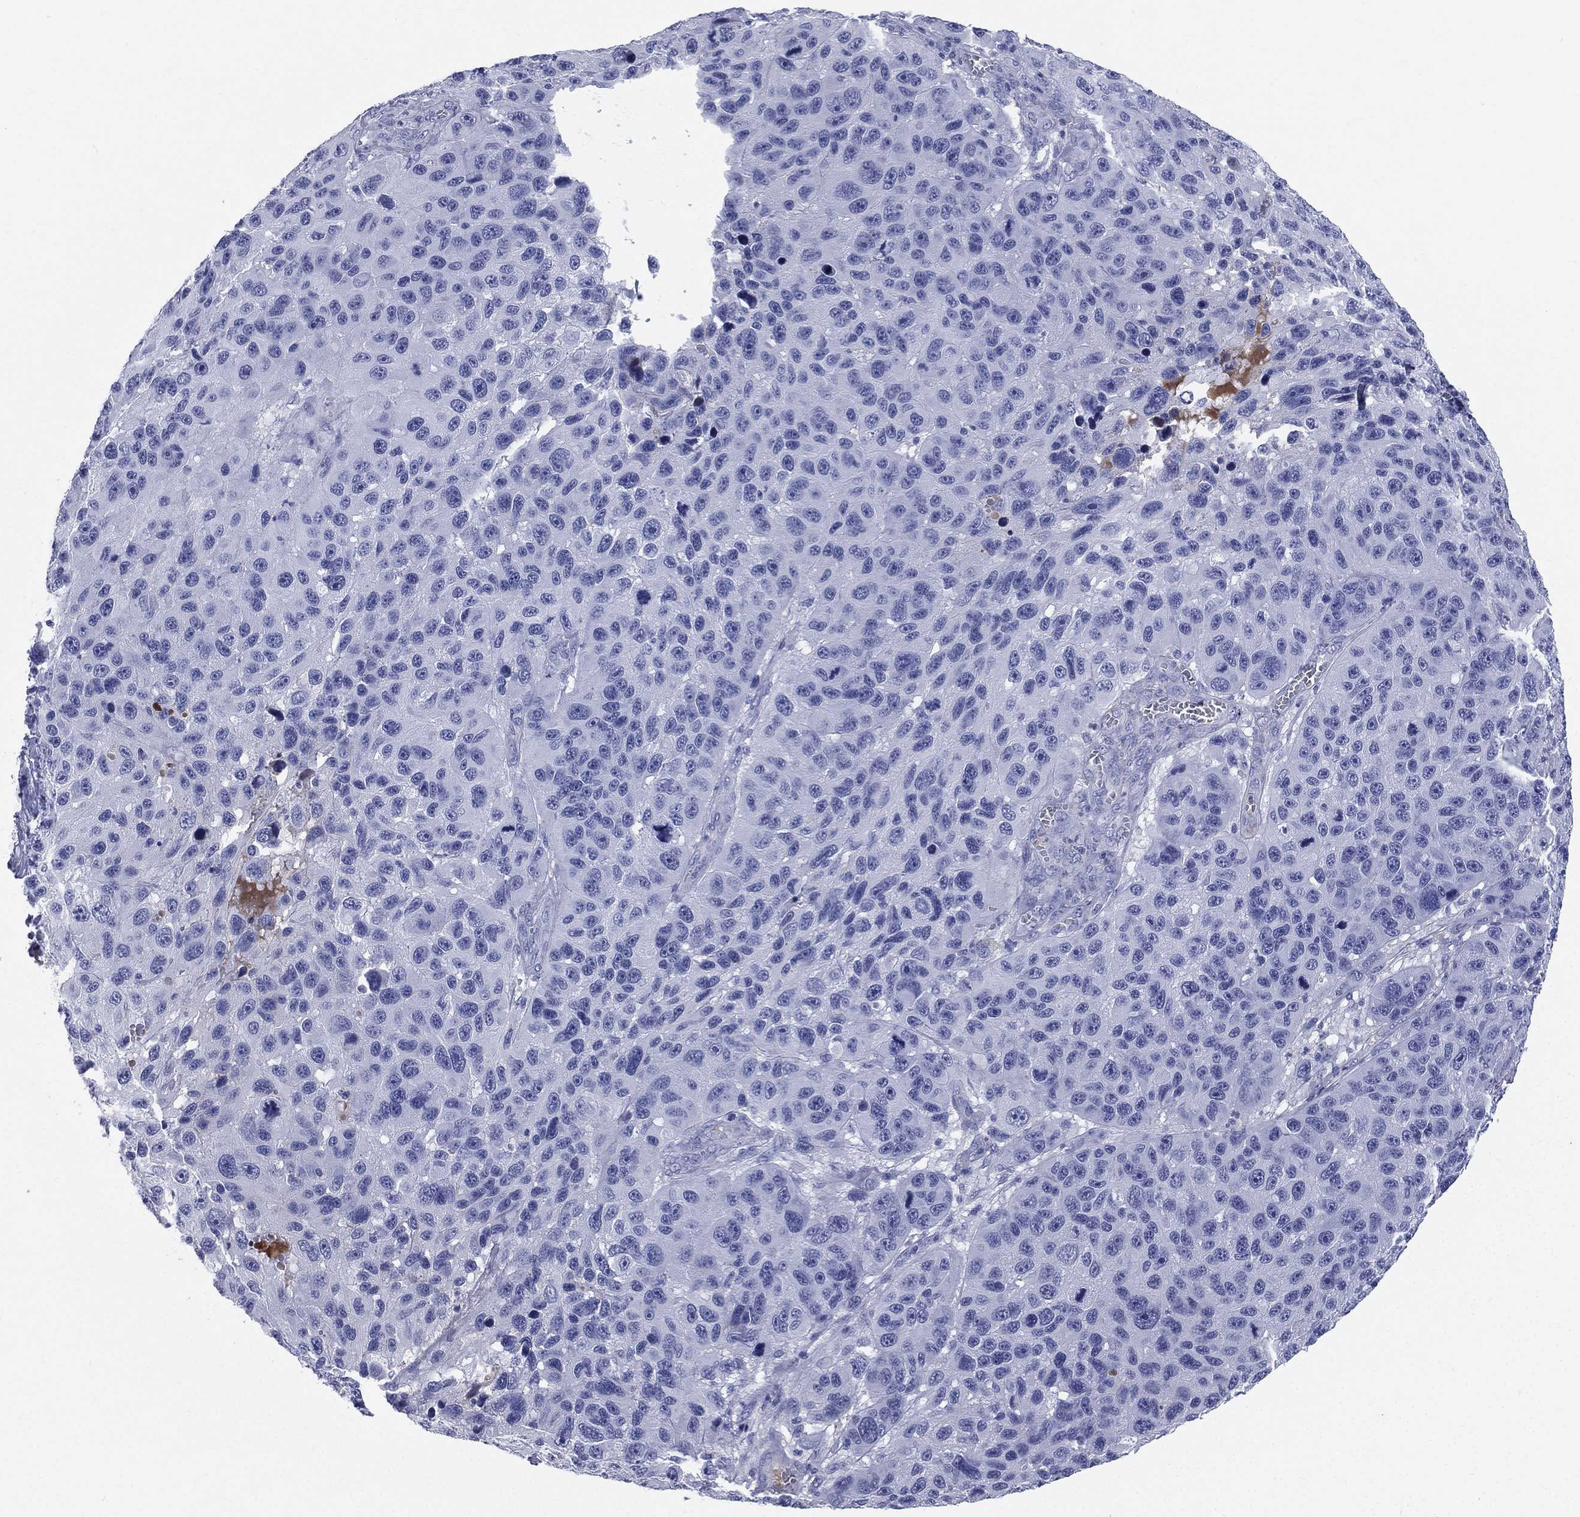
{"staining": {"intensity": "negative", "quantity": "none", "location": "none"}, "tissue": "melanoma", "cell_type": "Tumor cells", "image_type": "cancer", "snomed": [{"axis": "morphology", "description": "Malignant melanoma, NOS"}, {"axis": "topography", "description": "Skin"}], "caption": "The immunohistochemistry (IHC) image has no significant positivity in tumor cells of melanoma tissue. (Immunohistochemistry, brightfield microscopy, high magnification).", "gene": "HP", "patient": {"sex": "male", "age": 53}}